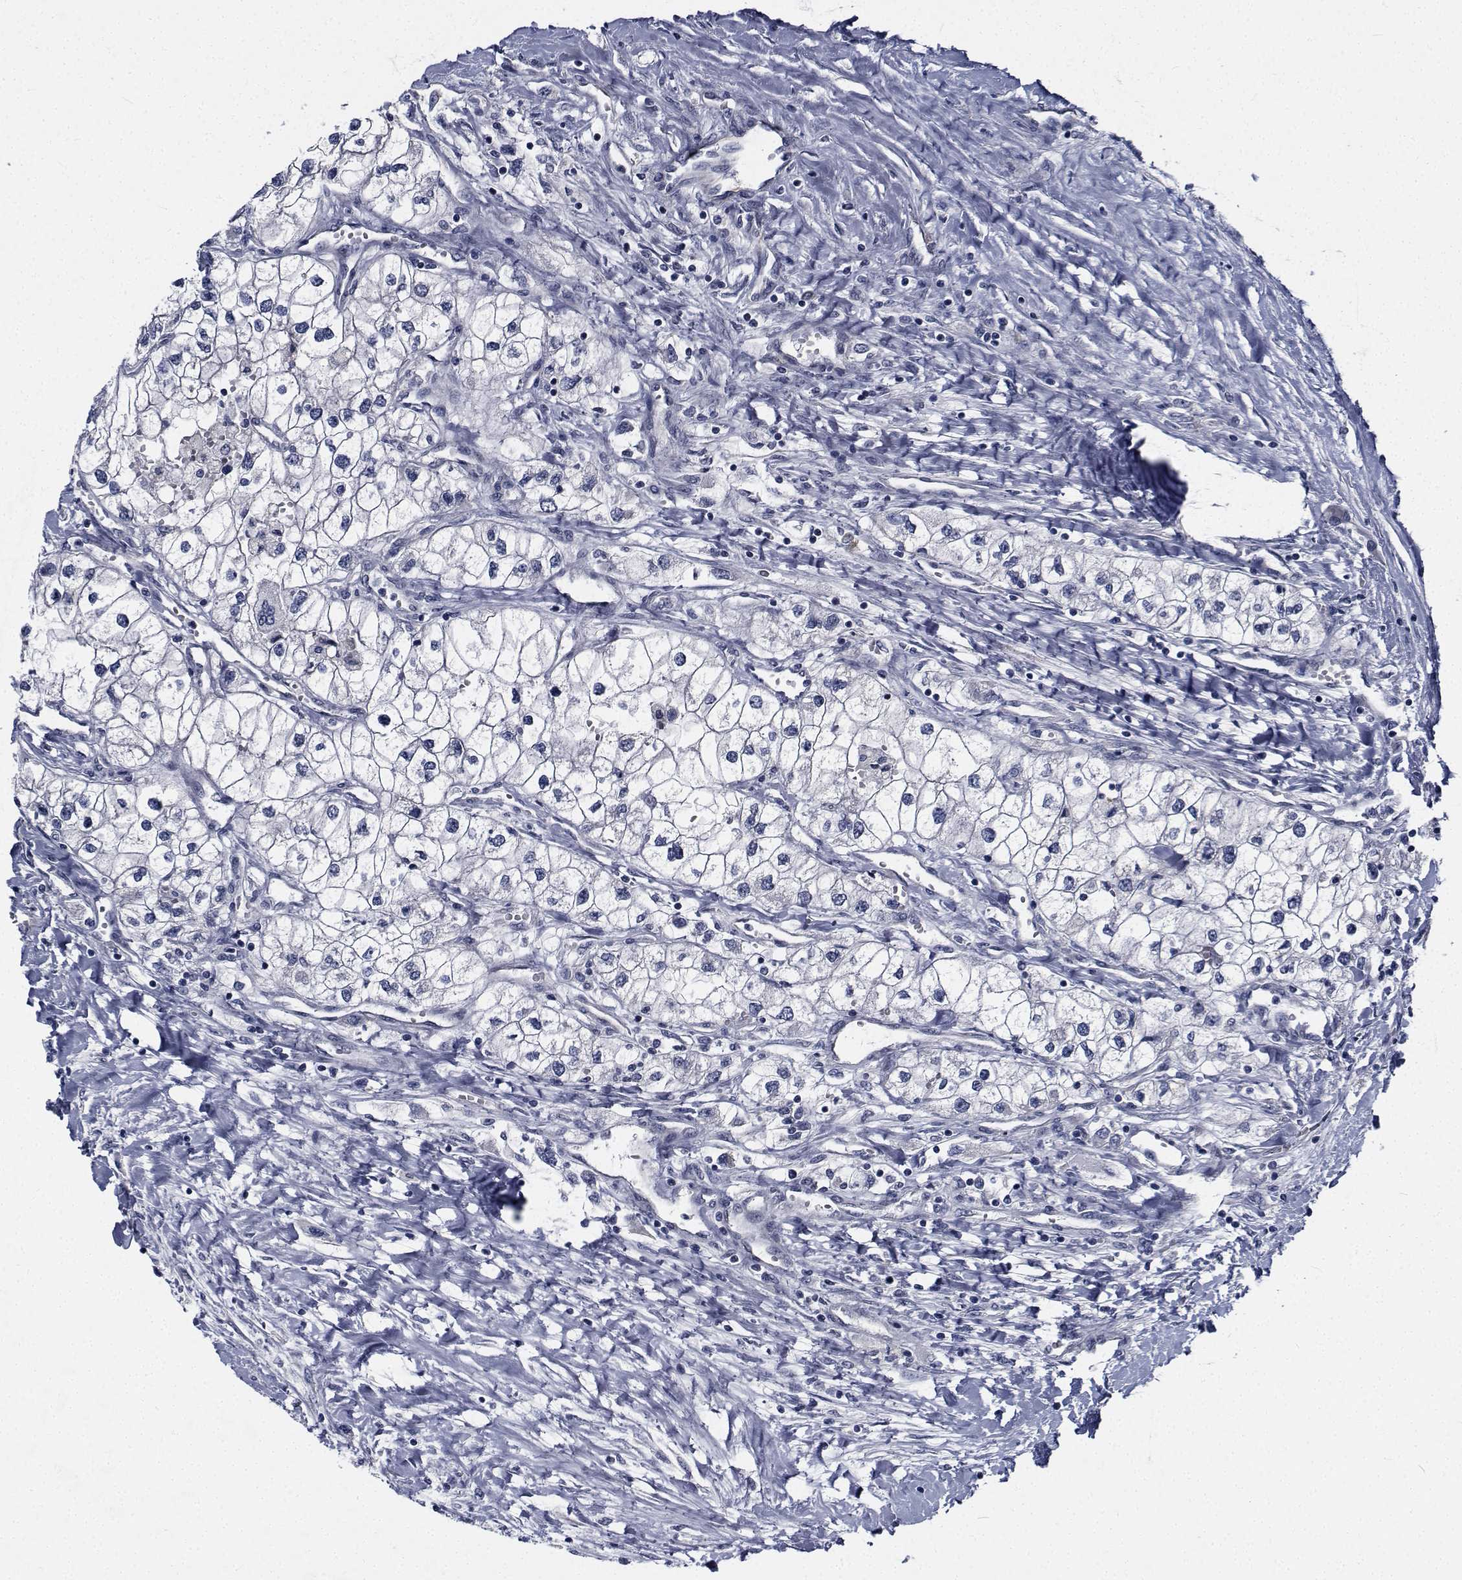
{"staining": {"intensity": "negative", "quantity": "none", "location": "none"}, "tissue": "renal cancer", "cell_type": "Tumor cells", "image_type": "cancer", "snomed": [{"axis": "morphology", "description": "Adenocarcinoma, NOS"}, {"axis": "topography", "description": "Kidney"}], "caption": "Adenocarcinoma (renal) was stained to show a protein in brown. There is no significant positivity in tumor cells.", "gene": "TTBK1", "patient": {"sex": "male", "age": 59}}